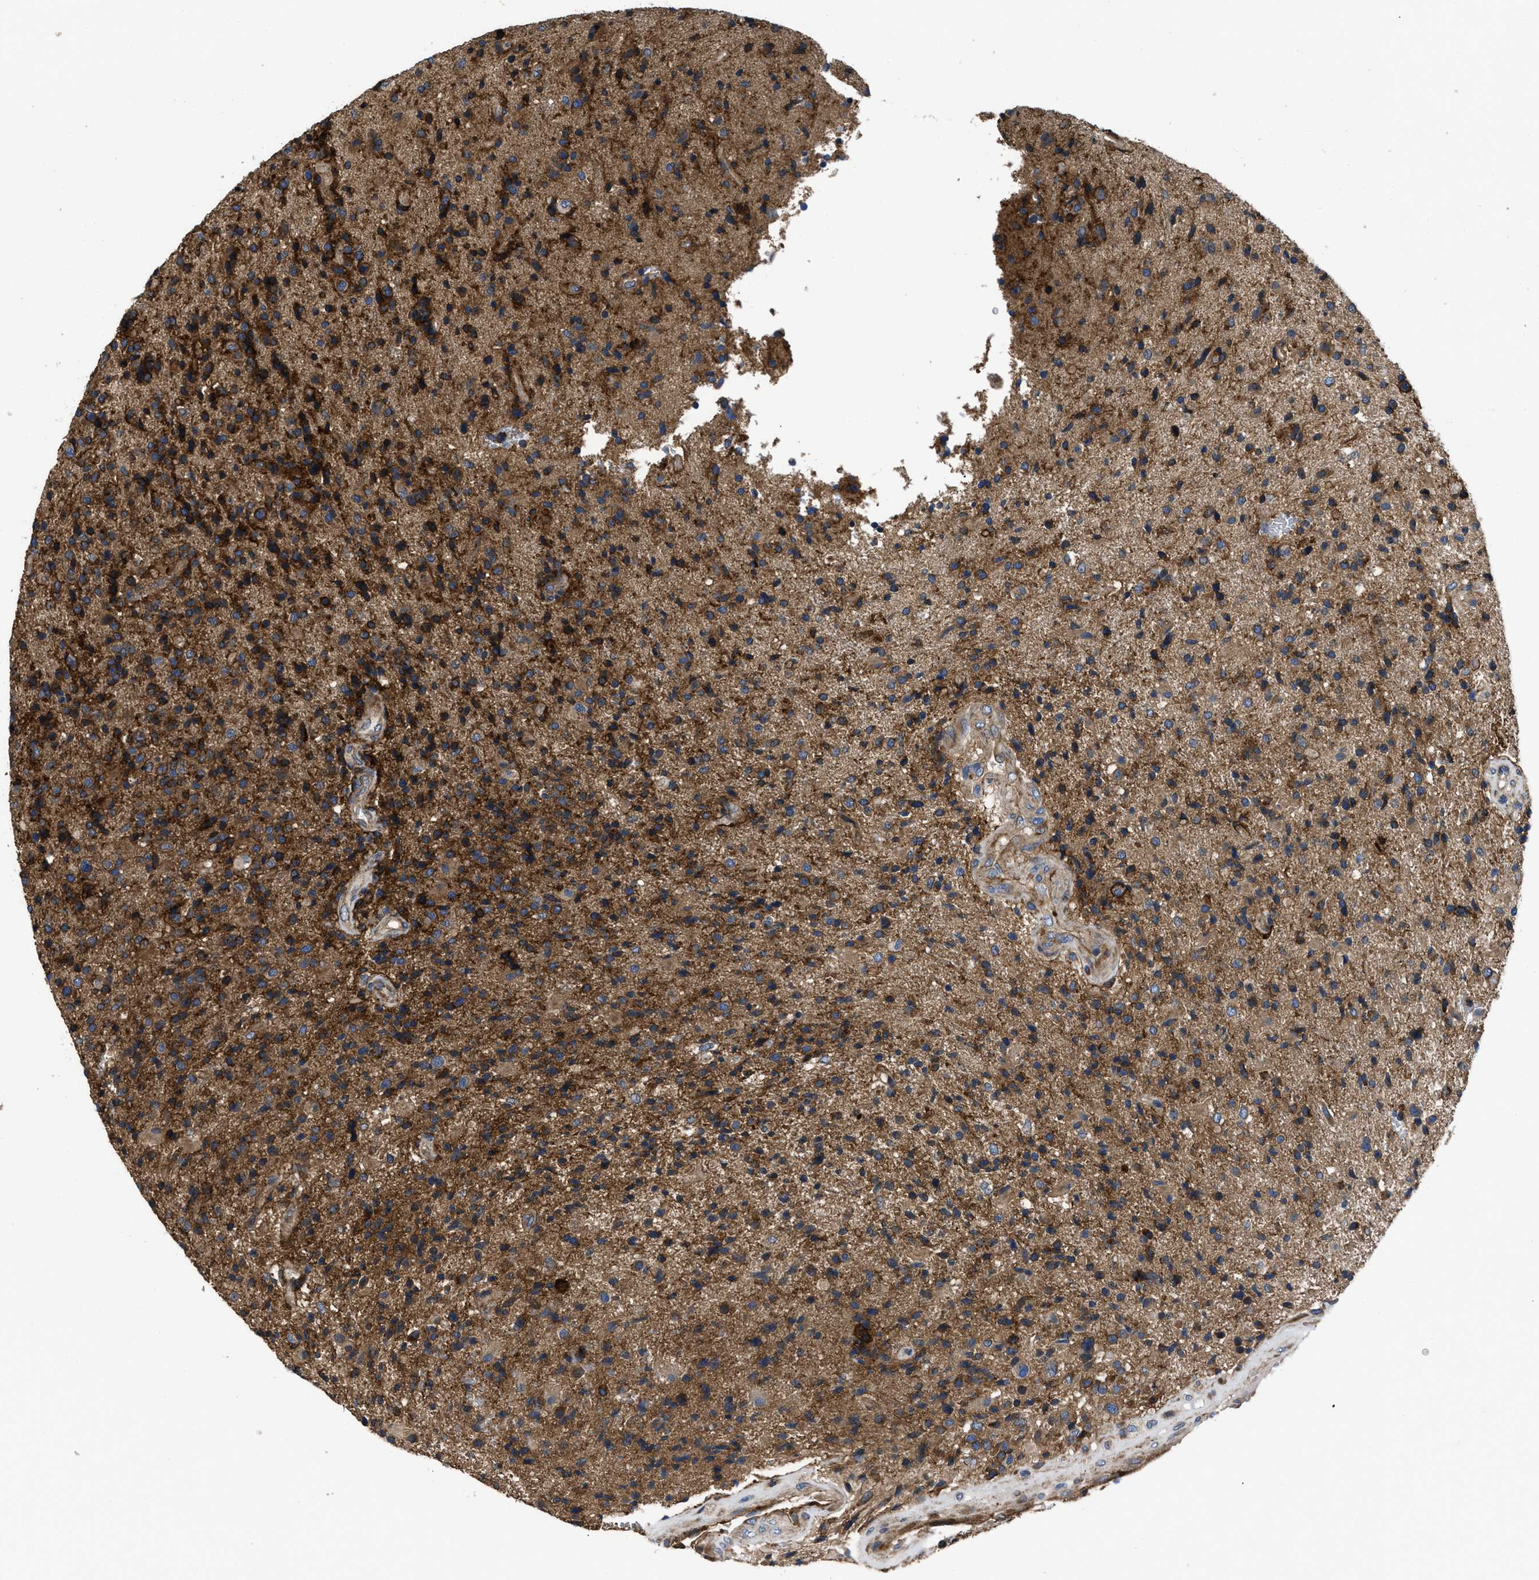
{"staining": {"intensity": "strong", "quantity": "25%-75%", "location": "cytoplasmic/membranous"}, "tissue": "glioma", "cell_type": "Tumor cells", "image_type": "cancer", "snomed": [{"axis": "morphology", "description": "Glioma, malignant, High grade"}, {"axis": "topography", "description": "Brain"}], "caption": "Protein staining displays strong cytoplasmic/membranous staining in approximately 25%-75% of tumor cells in high-grade glioma (malignant). The protein is stained brown, and the nuclei are stained in blue (DAB (3,3'-diaminobenzidine) IHC with brightfield microscopy, high magnification).", "gene": "NT5E", "patient": {"sex": "male", "age": 72}}